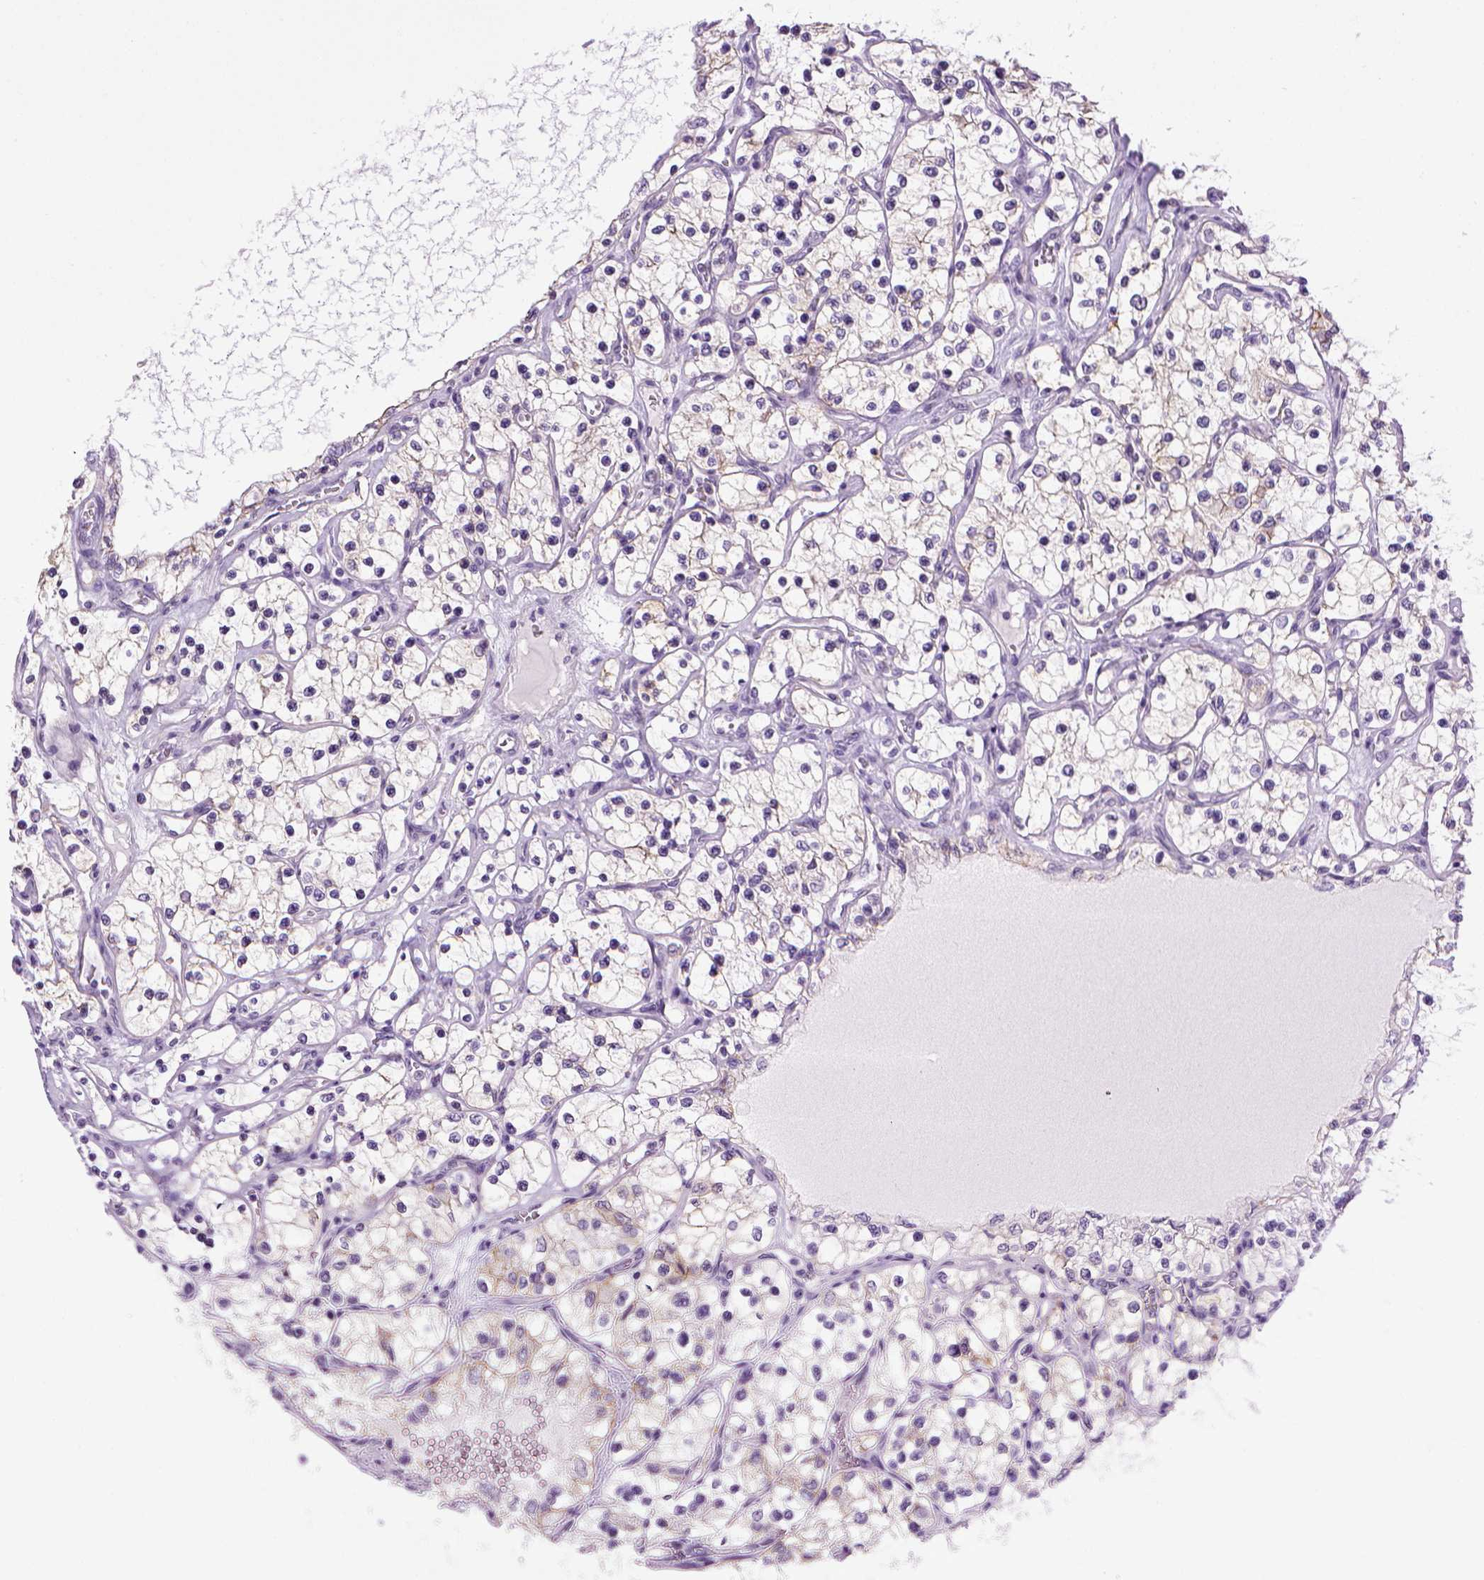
{"staining": {"intensity": "weak", "quantity": "25%-75%", "location": "cytoplasmic/membranous"}, "tissue": "renal cancer", "cell_type": "Tumor cells", "image_type": "cancer", "snomed": [{"axis": "morphology", "description": "Adenocarcinoma, NOS"}, {"axis": "topography", "description": "Kidney"}], "caption": "An image of adenocarcinoma (renal) stained for a protein shows weak cytoplasmic/membranous brown staining in tumor cells.", "gene": "CDH1", "patient": {"sex": "female", "age": 69}}